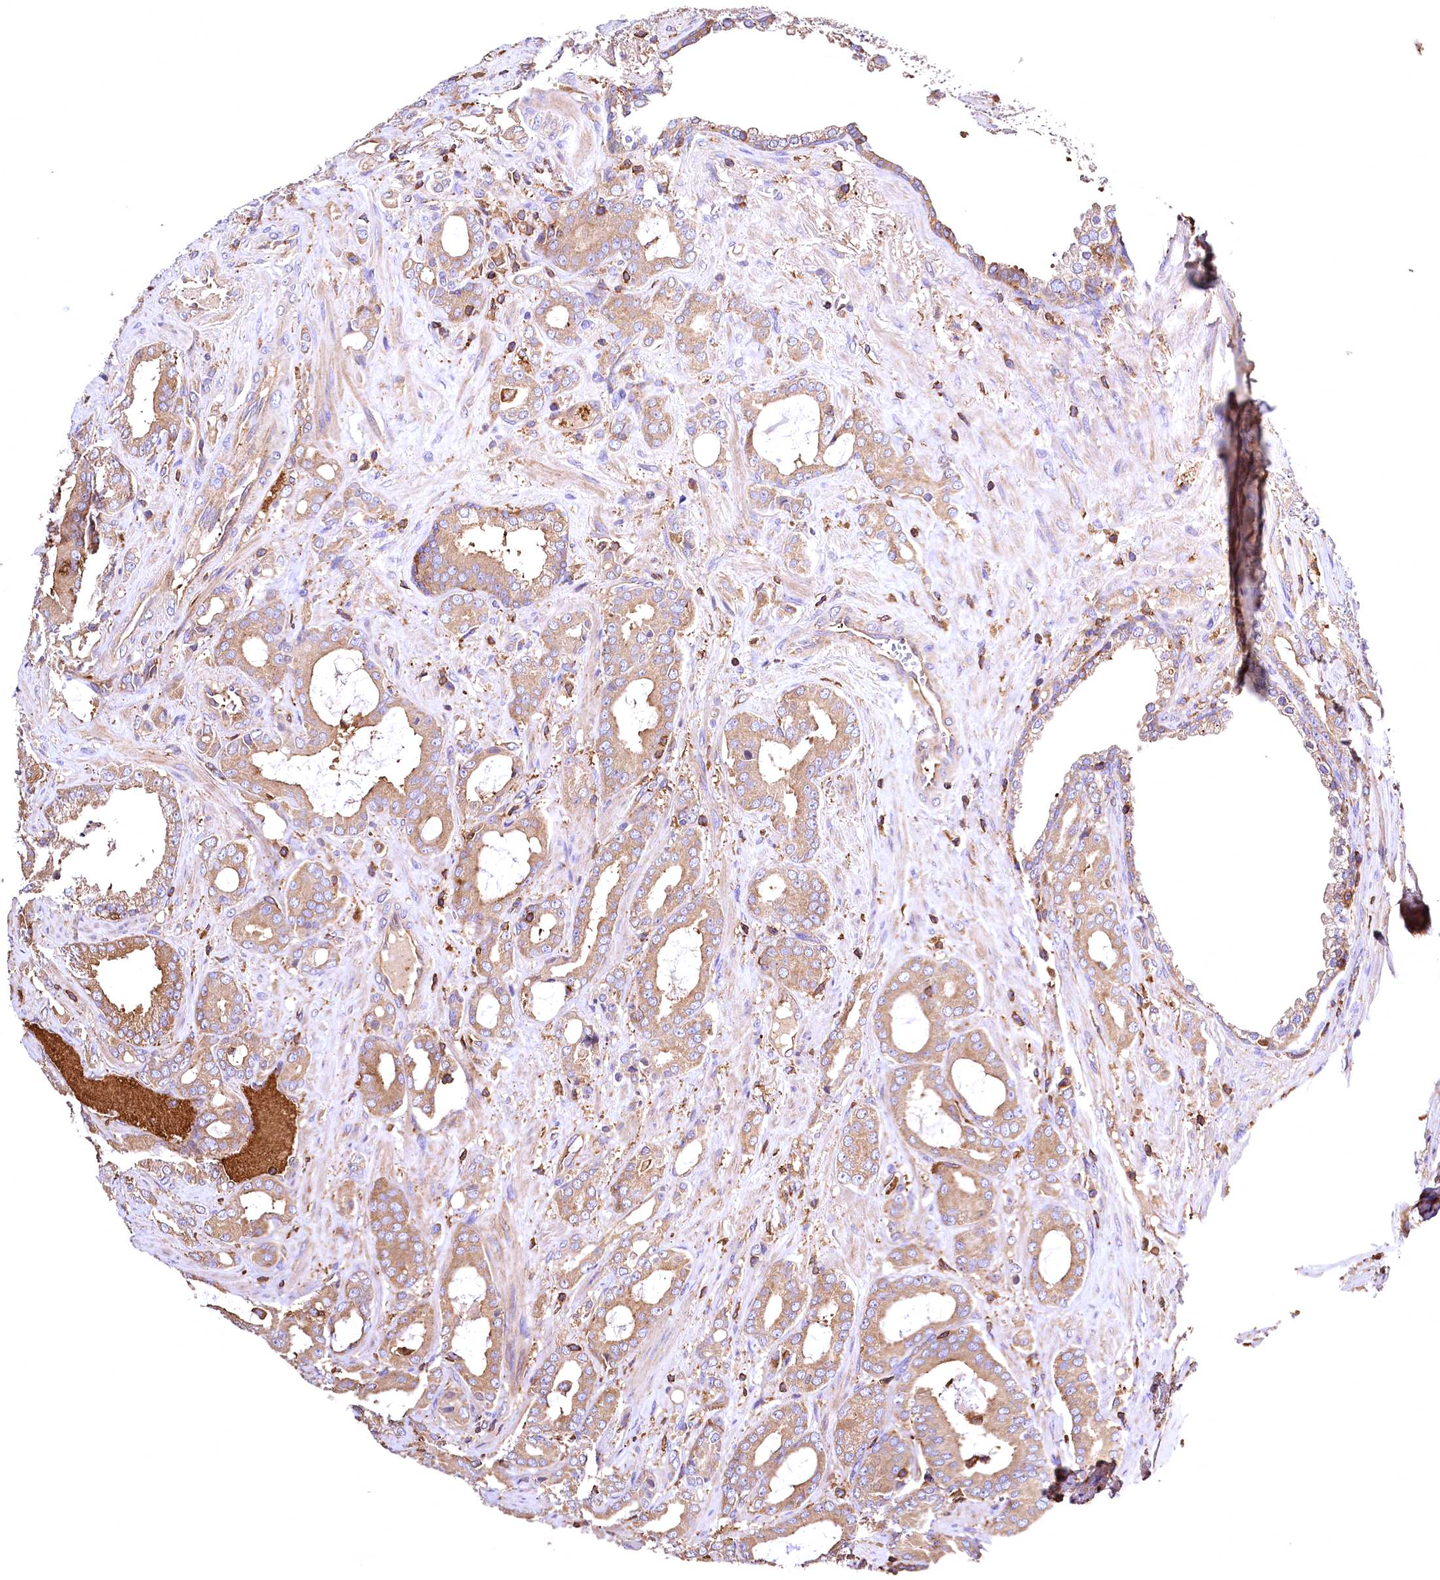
{"staining": {"intensity": "weak", "quantity": ">75%", "location": "cytoplasmic/membranous"}, "tissue": "prostate cancer", "cell_type": "Tumor cells", "image_type": "cancer", "snomed": [{"axis": "morphology", "description": "Adenocarcinoma, High grade"}, {"axis": "topography", "description": "Prostate"}], "caption": "A high-resolution photomicrograph shows IHC staining of prostate cancer, which exhibits weak cytoplasmic/membranous positivity in about >75% of tumor cells.", "gene": "RARS2", "patient": {"sex": "male", "age": 72}}